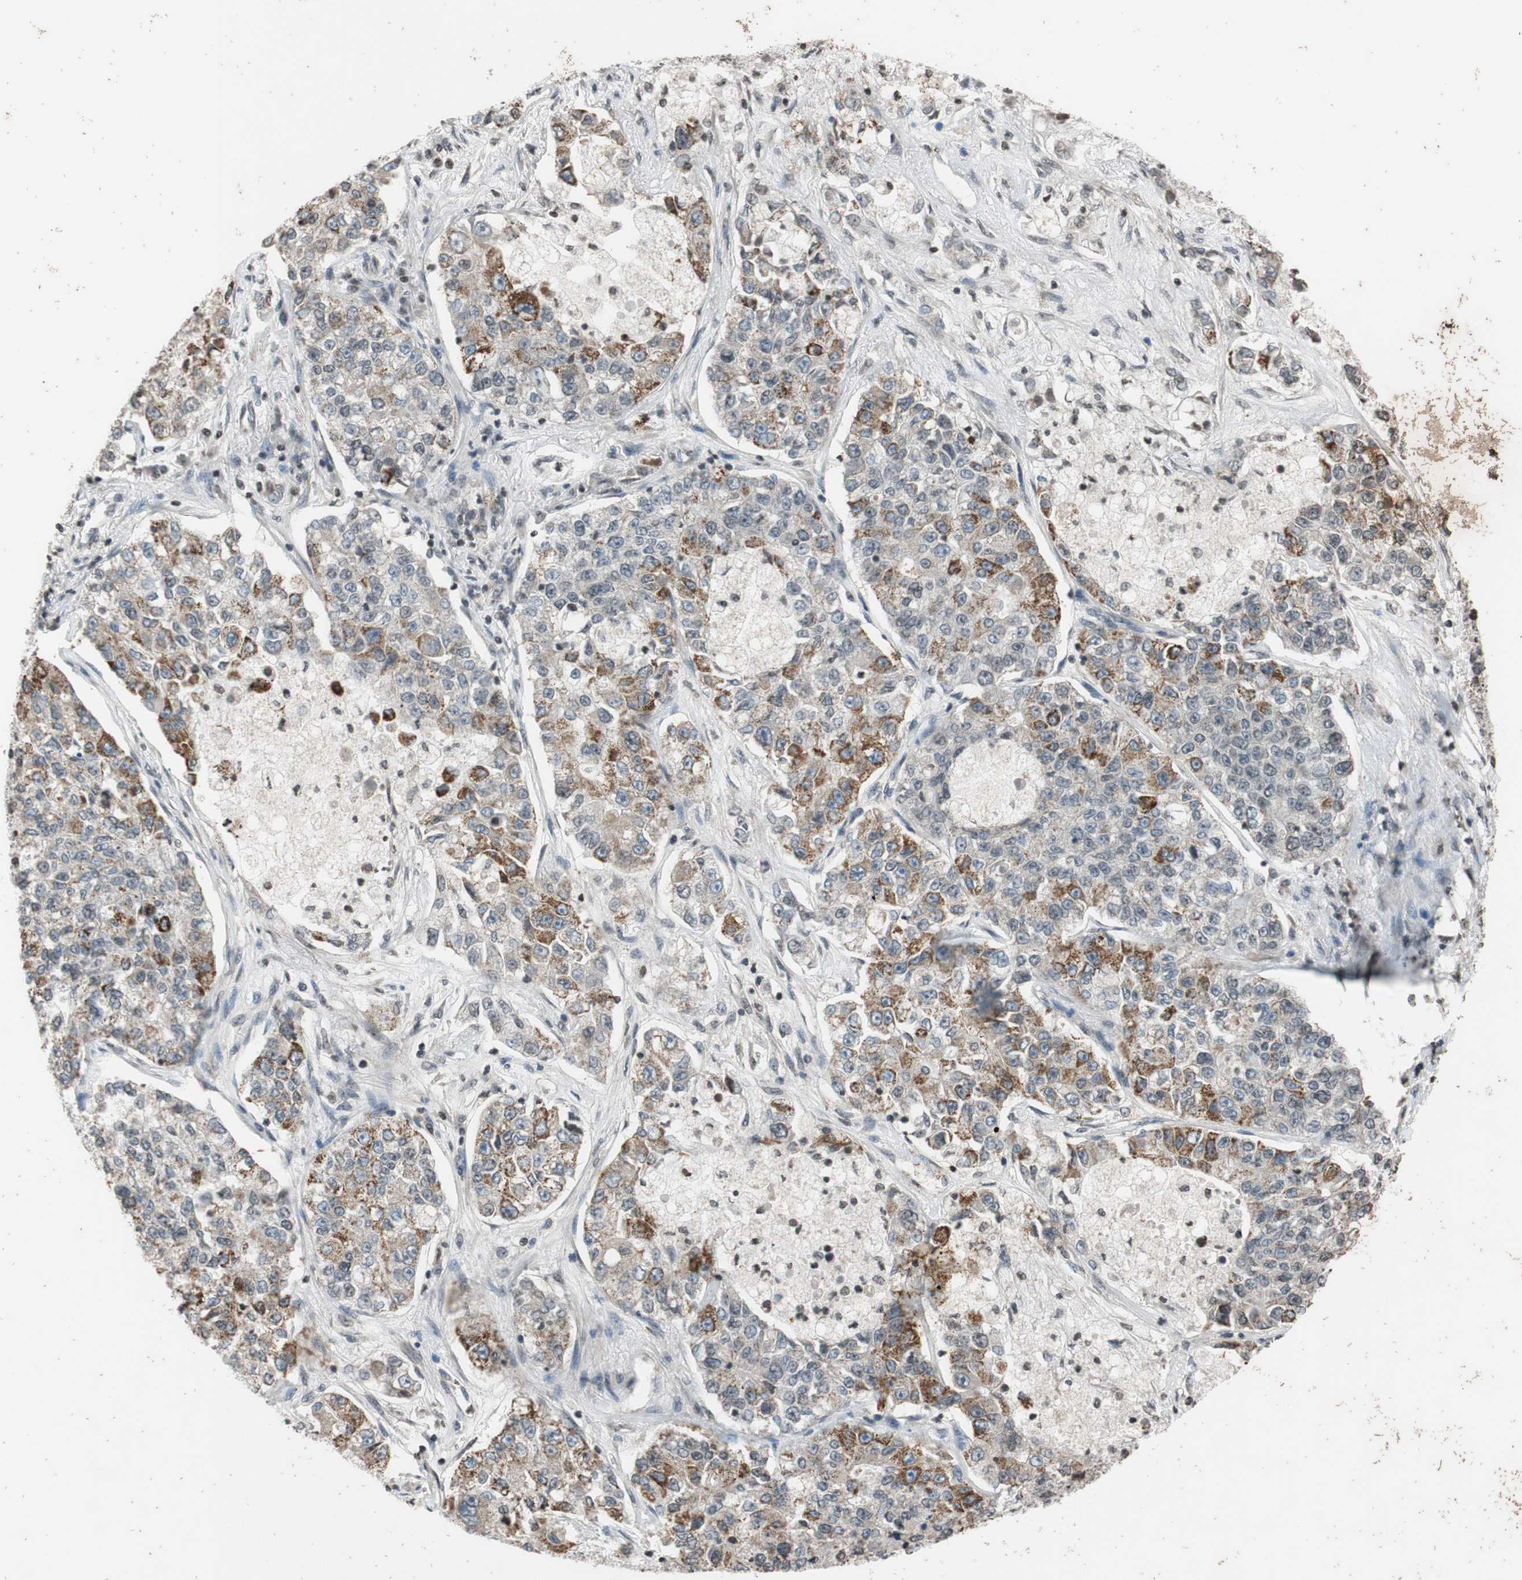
{"staining": {"intensity": "moderate", "quantity": "<25%", "location": "cytoplasmic/membranous"}, "tissue": "lung cancer", "cell_type": "Tumor cells", "image_type": "cancer", "snomed": [{"axis": "morphology", "description": "Adenocarcinoma, NOS"}, {"axis": "topography", "description": "Lung"}], "caption": "Approximately <25% of tumor cells in human lung cancer display moderate cytoplasmic/membranous protein positivity as visualized by brown immunohistochemical staining.", "gene": "MCM6", "patient": {"sex": "male", "age": 49}}